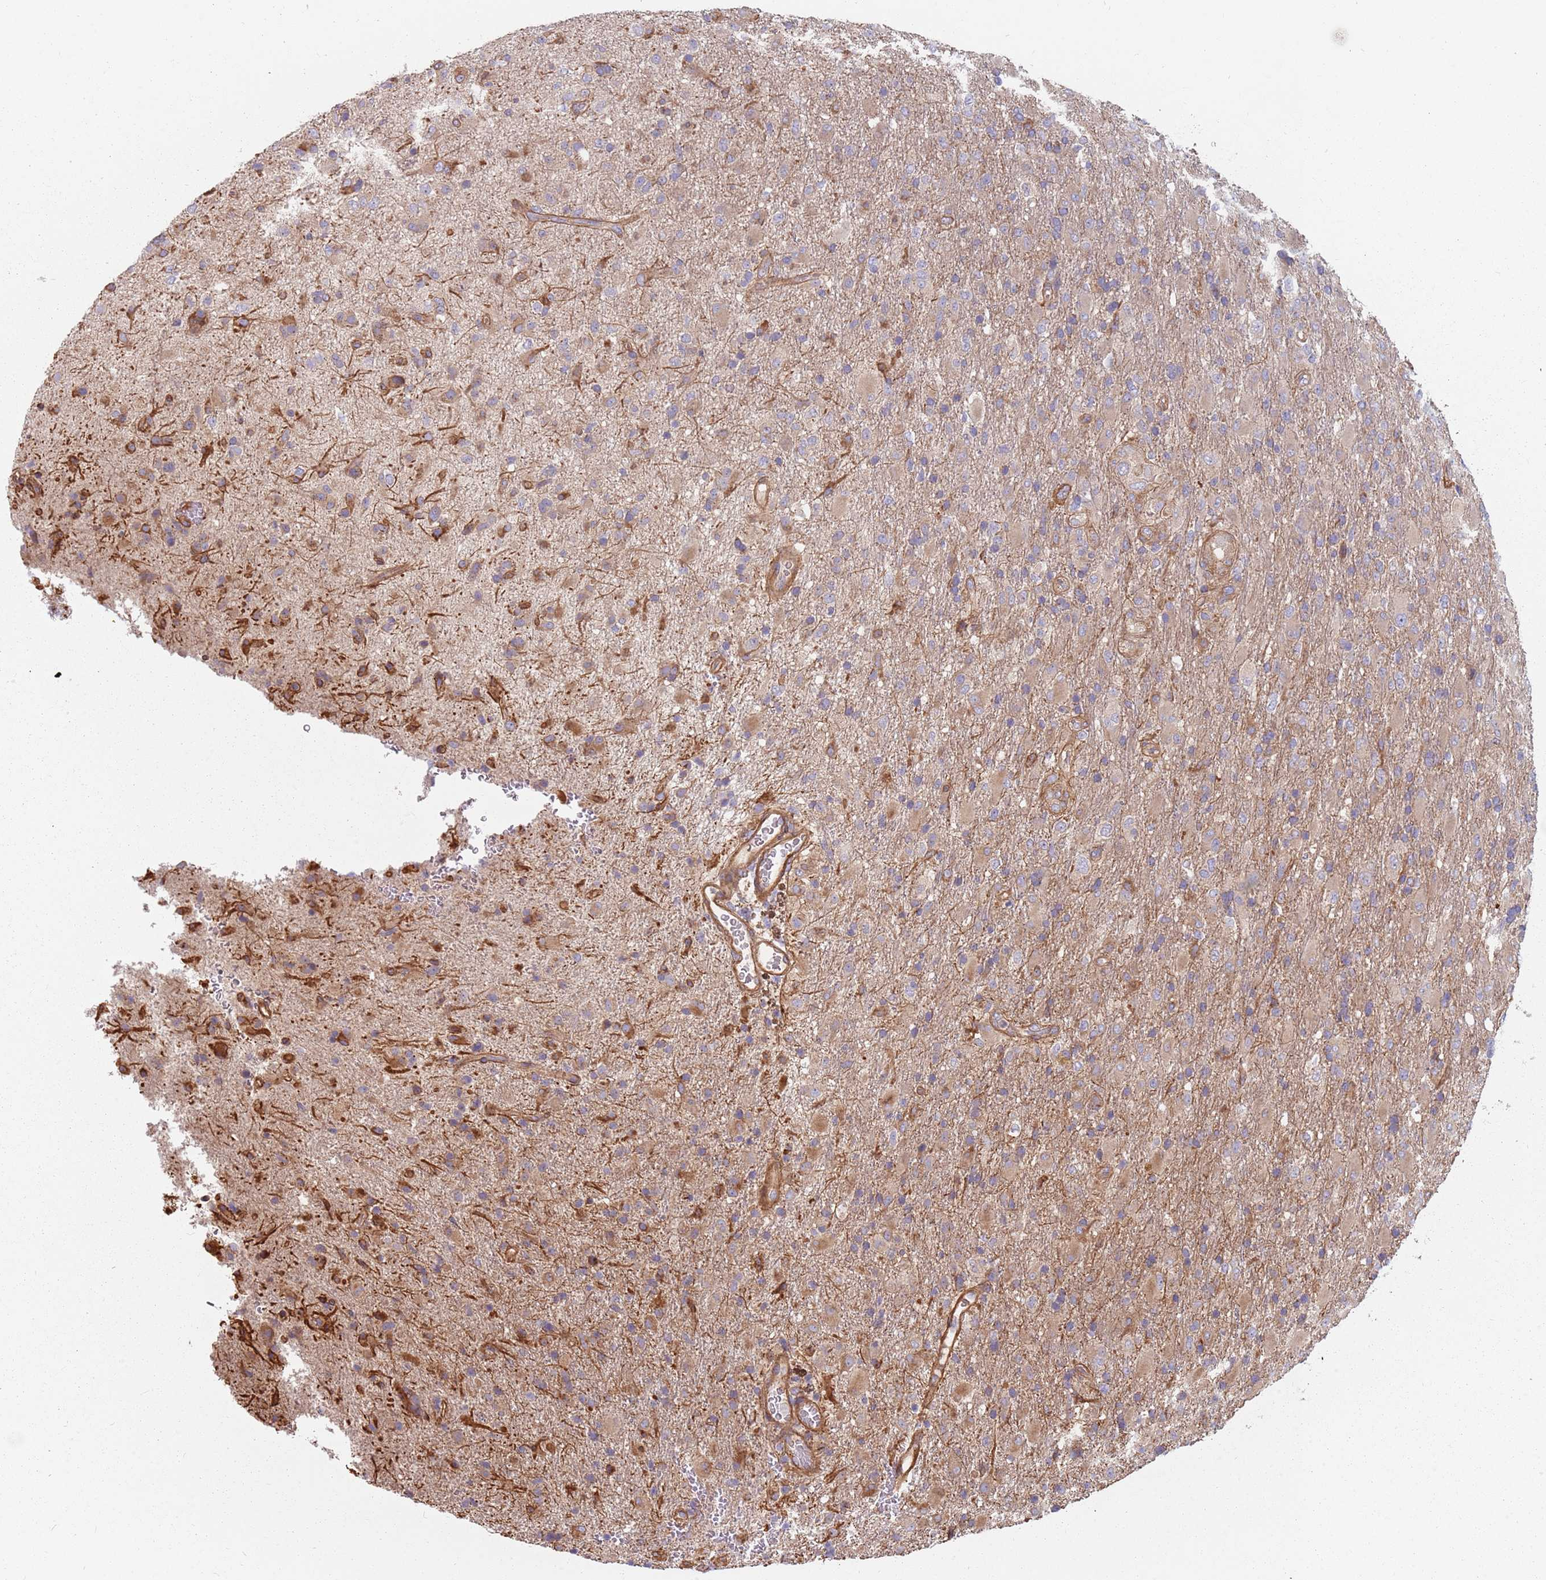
{"staining": {"intensity": "moderate", "quantity": "<25%", "location": "cytoplasmic/membranous"}, "tissue": "glioma", "cell_type": "Tumor cells", "image_type": "cancer", "snomed": [{"axis": "morphology", "description": "Glioma, malignant, Low grade"}, {"axis": "topography", "description": "Brain"}], "caption": "The immunohistochemical stain shows moderate cytoplasmic/membranous positivity in tumor cells of malignant glioma (low-grade) tissue.", "gene": "SPDL1", "patient": {"sex": "male", "age": 65}}